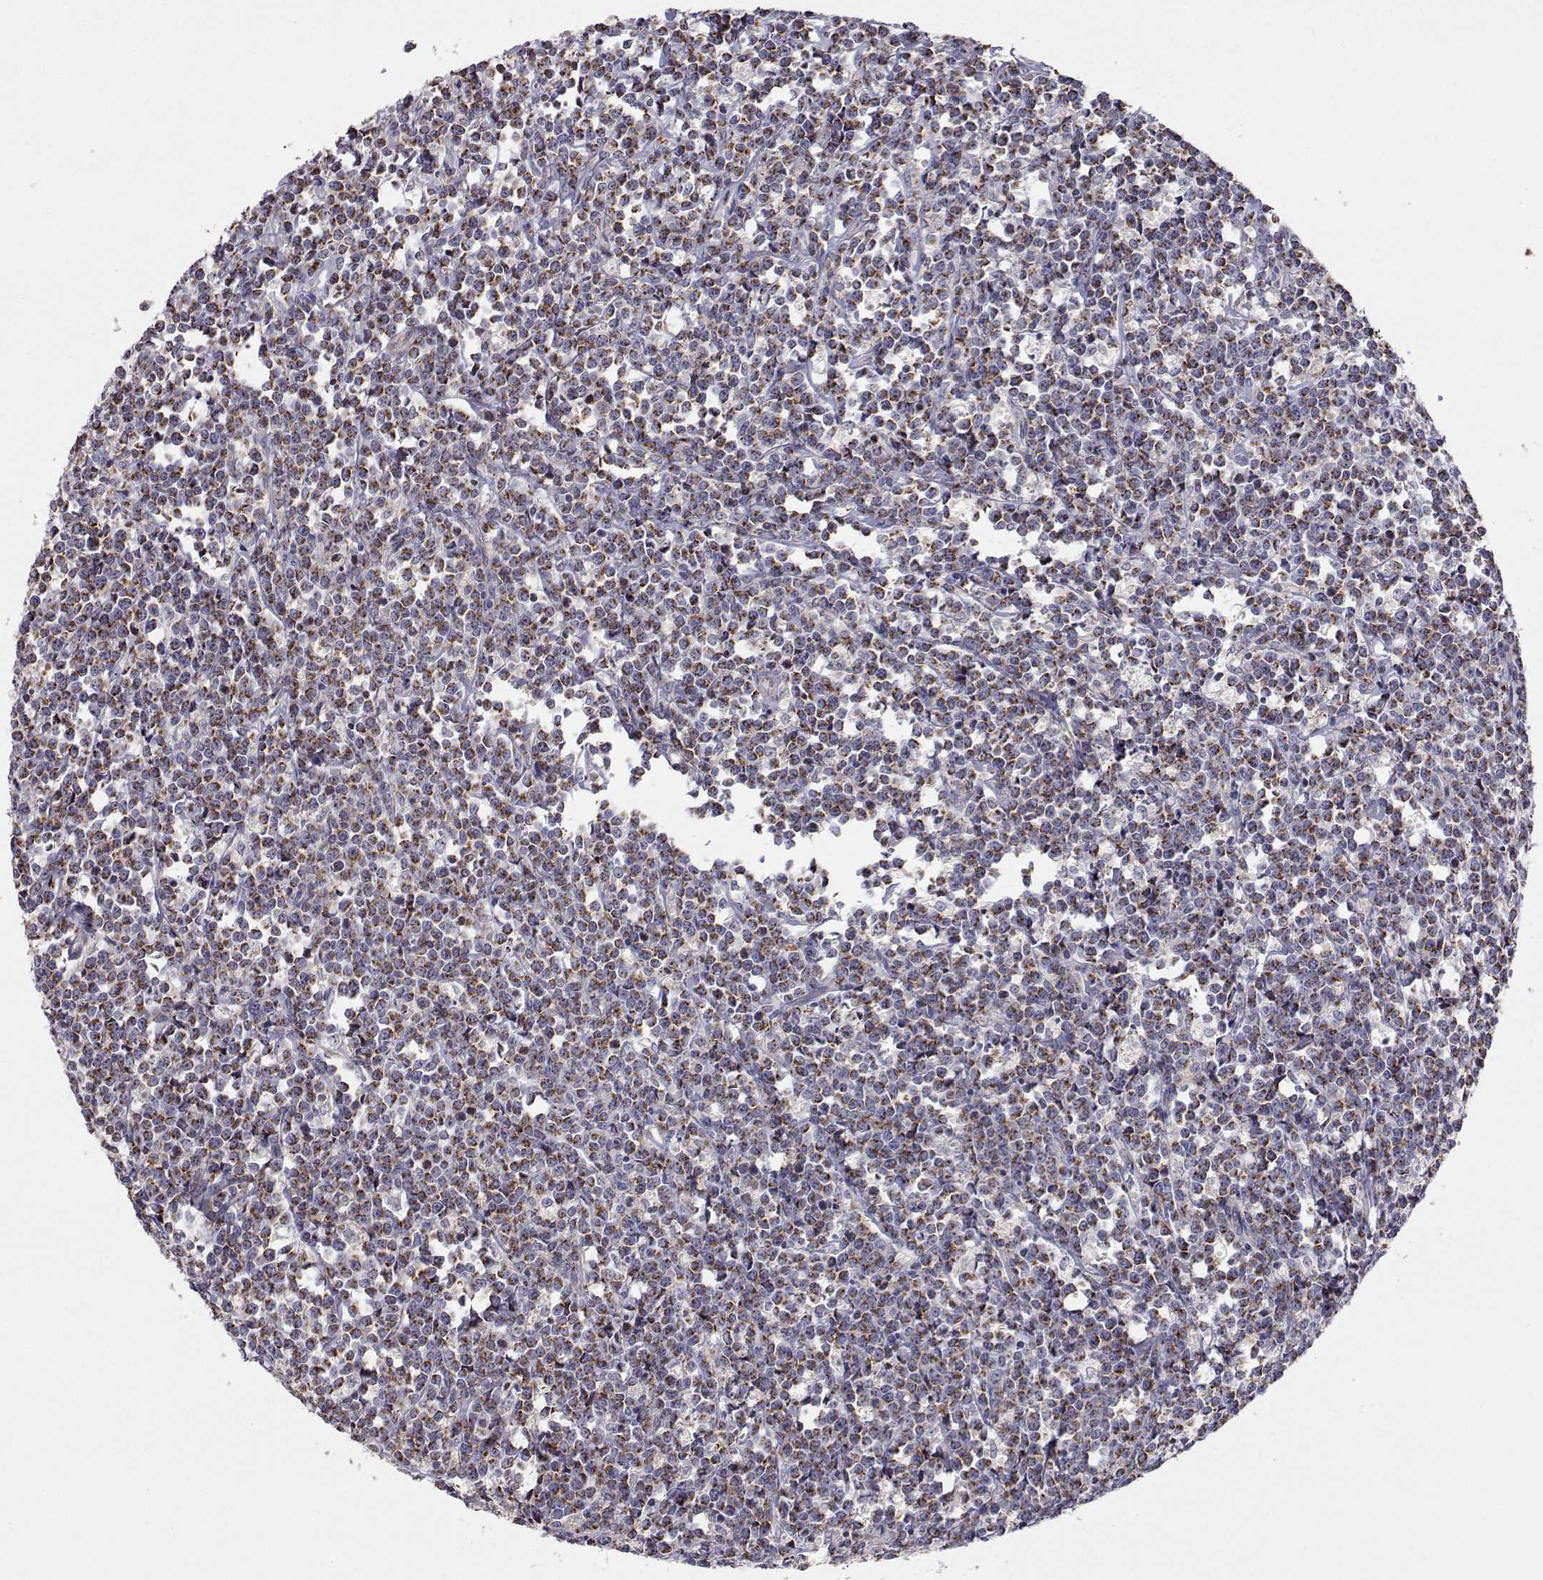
{"staining": {"intensity": "strong", "quantity": "25%-75%", "location": "cytoplasmic/membranous"}, "tissue": "lymphoma", "cell_type": "Tumor cells", "image_type": "cancer", "snomed": [{"axis": "morphology", "description": "Malignant lymphoma, non-Hodgkin's type, High grade"}, {"axis": "topography", "description": "Small intestine"}], "caption": "The micrograph demonstrates a brown stain indicating the presence of a protein in the cytoplasmic/membranous of tumor cells in high-grade malignant lymphoma, non-Hodgkin's type.", "gene": "MRPL3", "patient": {"sex": "female", "age": 56}}